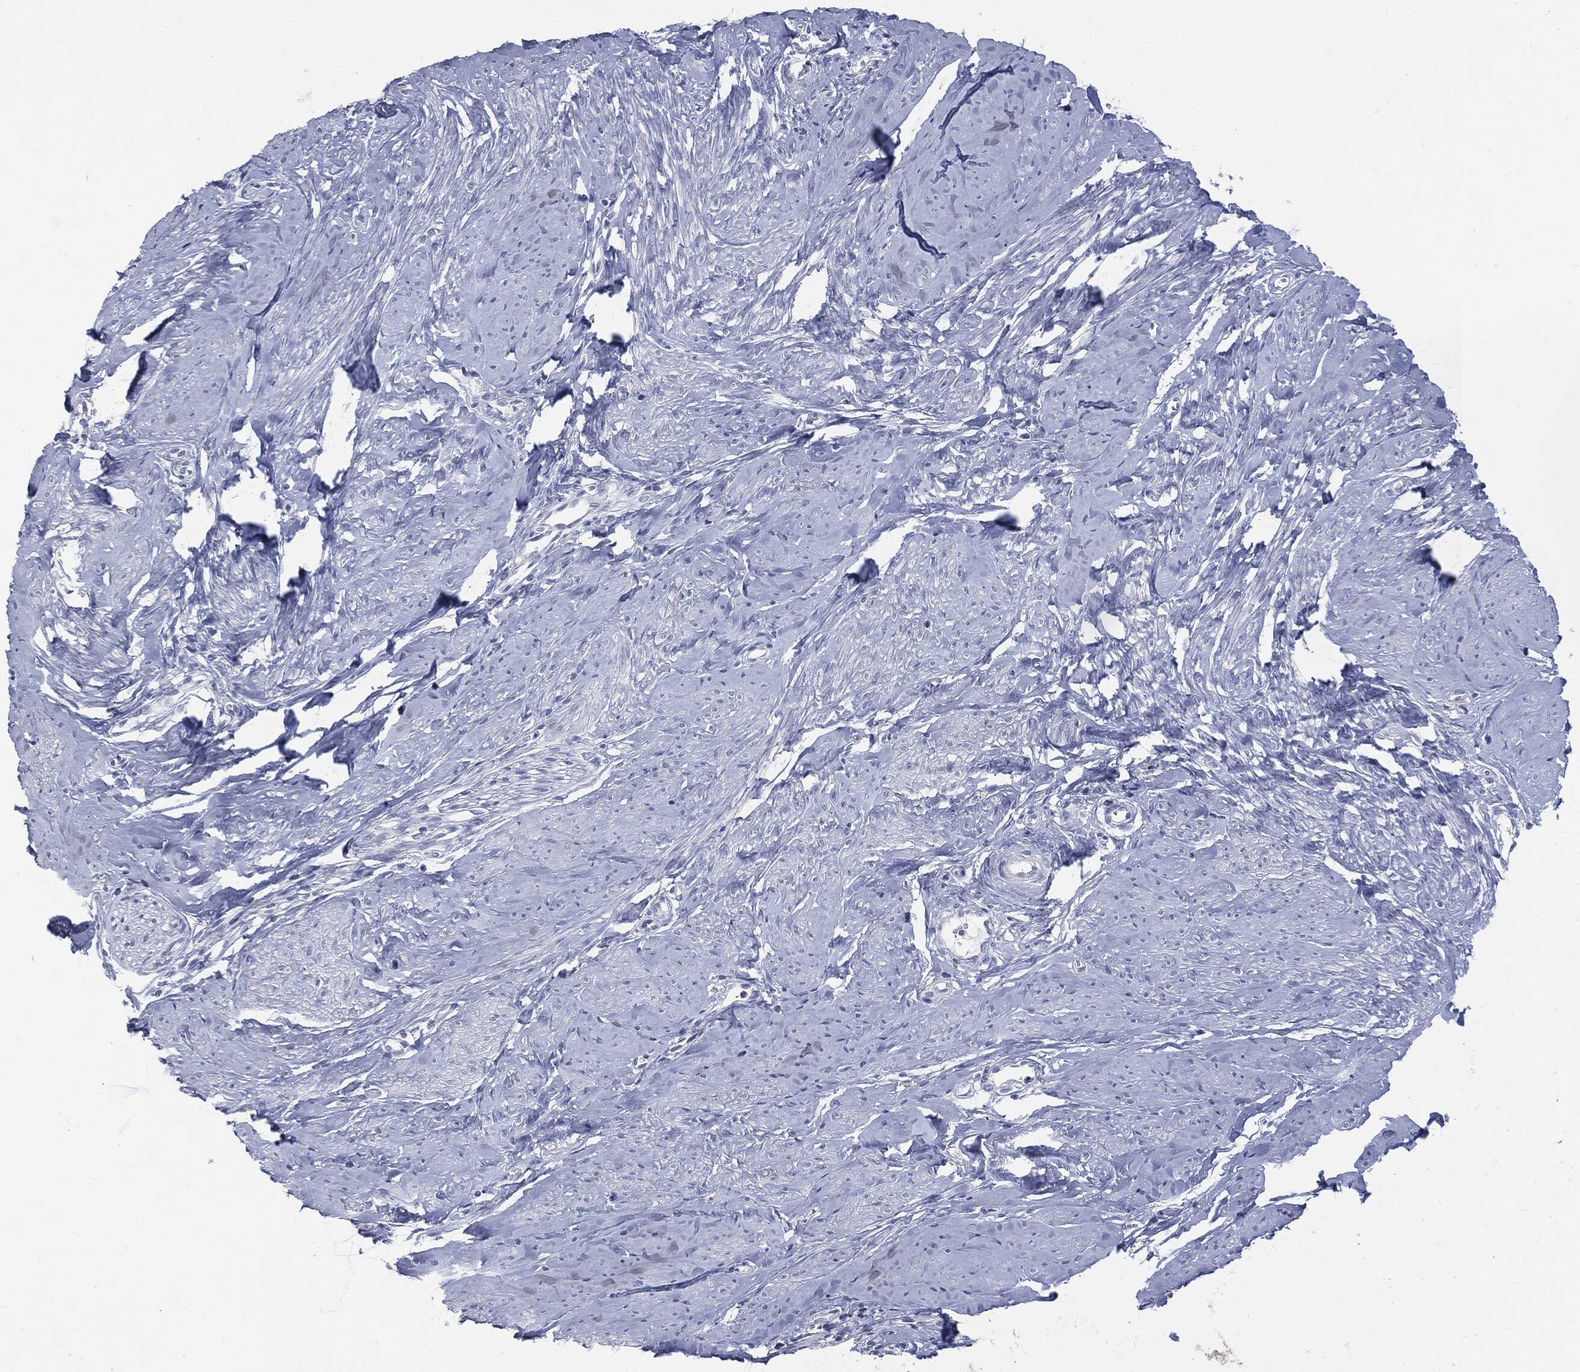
{"staining": {"intensity": "negative", "quantity": "none", "location": "none"}, "tissue": "smooth muscle", "cell_type": "Smooth muscle cells", "image_type": "normal", "snomed": [{"axis": "morphology", "description": "Normal tissue, NOS"}, {"axis": "topography", "description": "Smooth muscle"}], "caption": "DAB immunohistochemical staining of normal smooth muscle exhibits no significant staining in smooth muscle cells. Brightfield microscopy of immunohistochemistry (IHC) stained with DAB (brown) and hematoxylin (blue), captured at high magnification.", "gene": "UBE2C", "patient": {"sex": "female", "age": 48}}